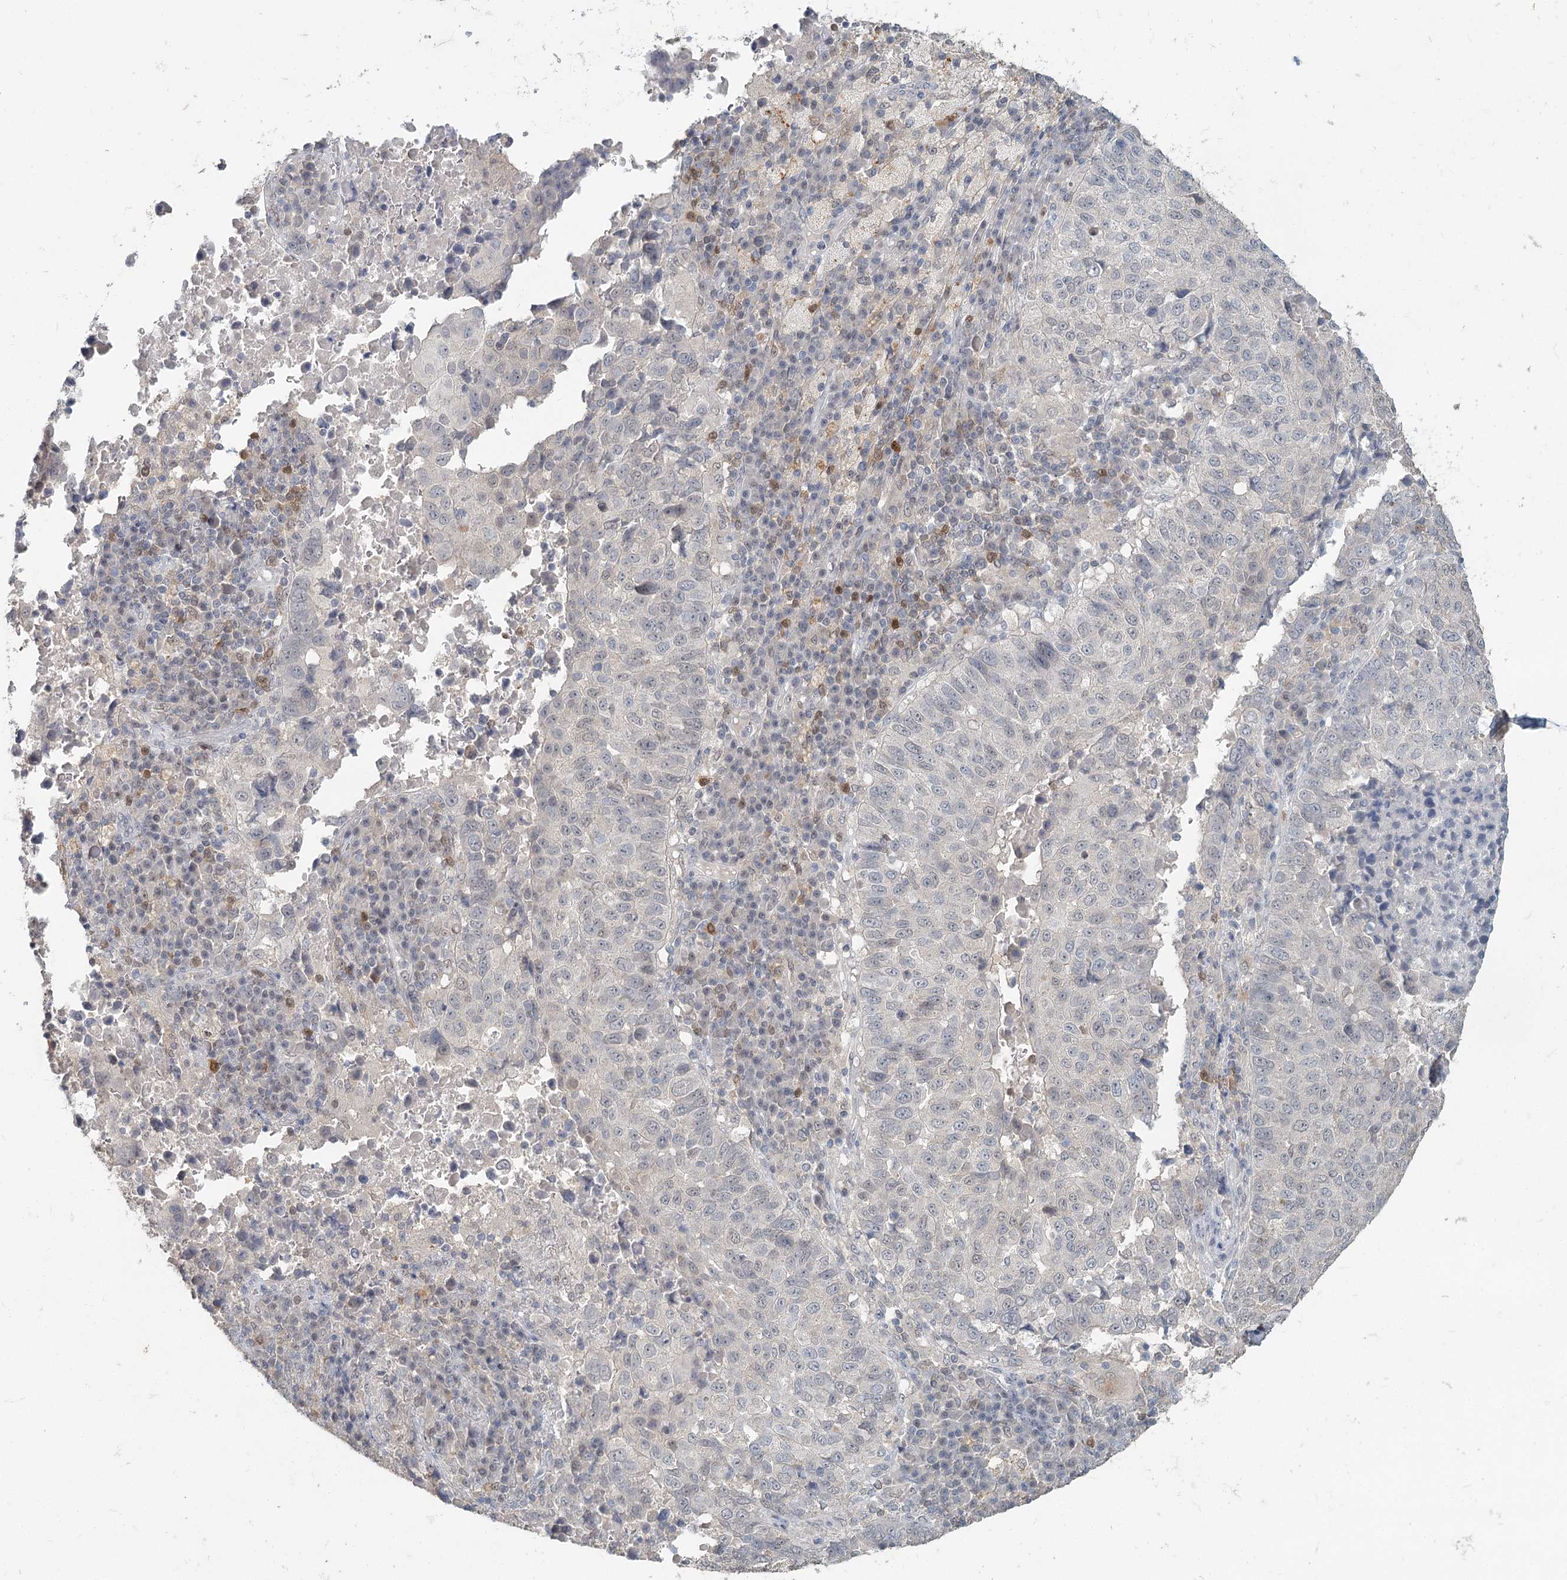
{"staining": {"intensity": "negative", "quantity": "none", "location": "none"}, "tissue": "lung cancer", "cell_type": "Tumor cells", "image_type": "cancer", "snomed": [{"axis": "morphology", "description": "Squamous cell carcinoma, NOS"}, {"axis": "topography", "description": "Lung"}], "caption": "High magnification brightfield microscopy of squamous cell carcinoma (lung) stained with DAB (3,3'-diaminobenzidine) (brown) and counterstained with hematoxylin (blue): tumor cells show no significant positivity.", "gene": "ADK", "patient": {"sex": "male", "age": 73}}